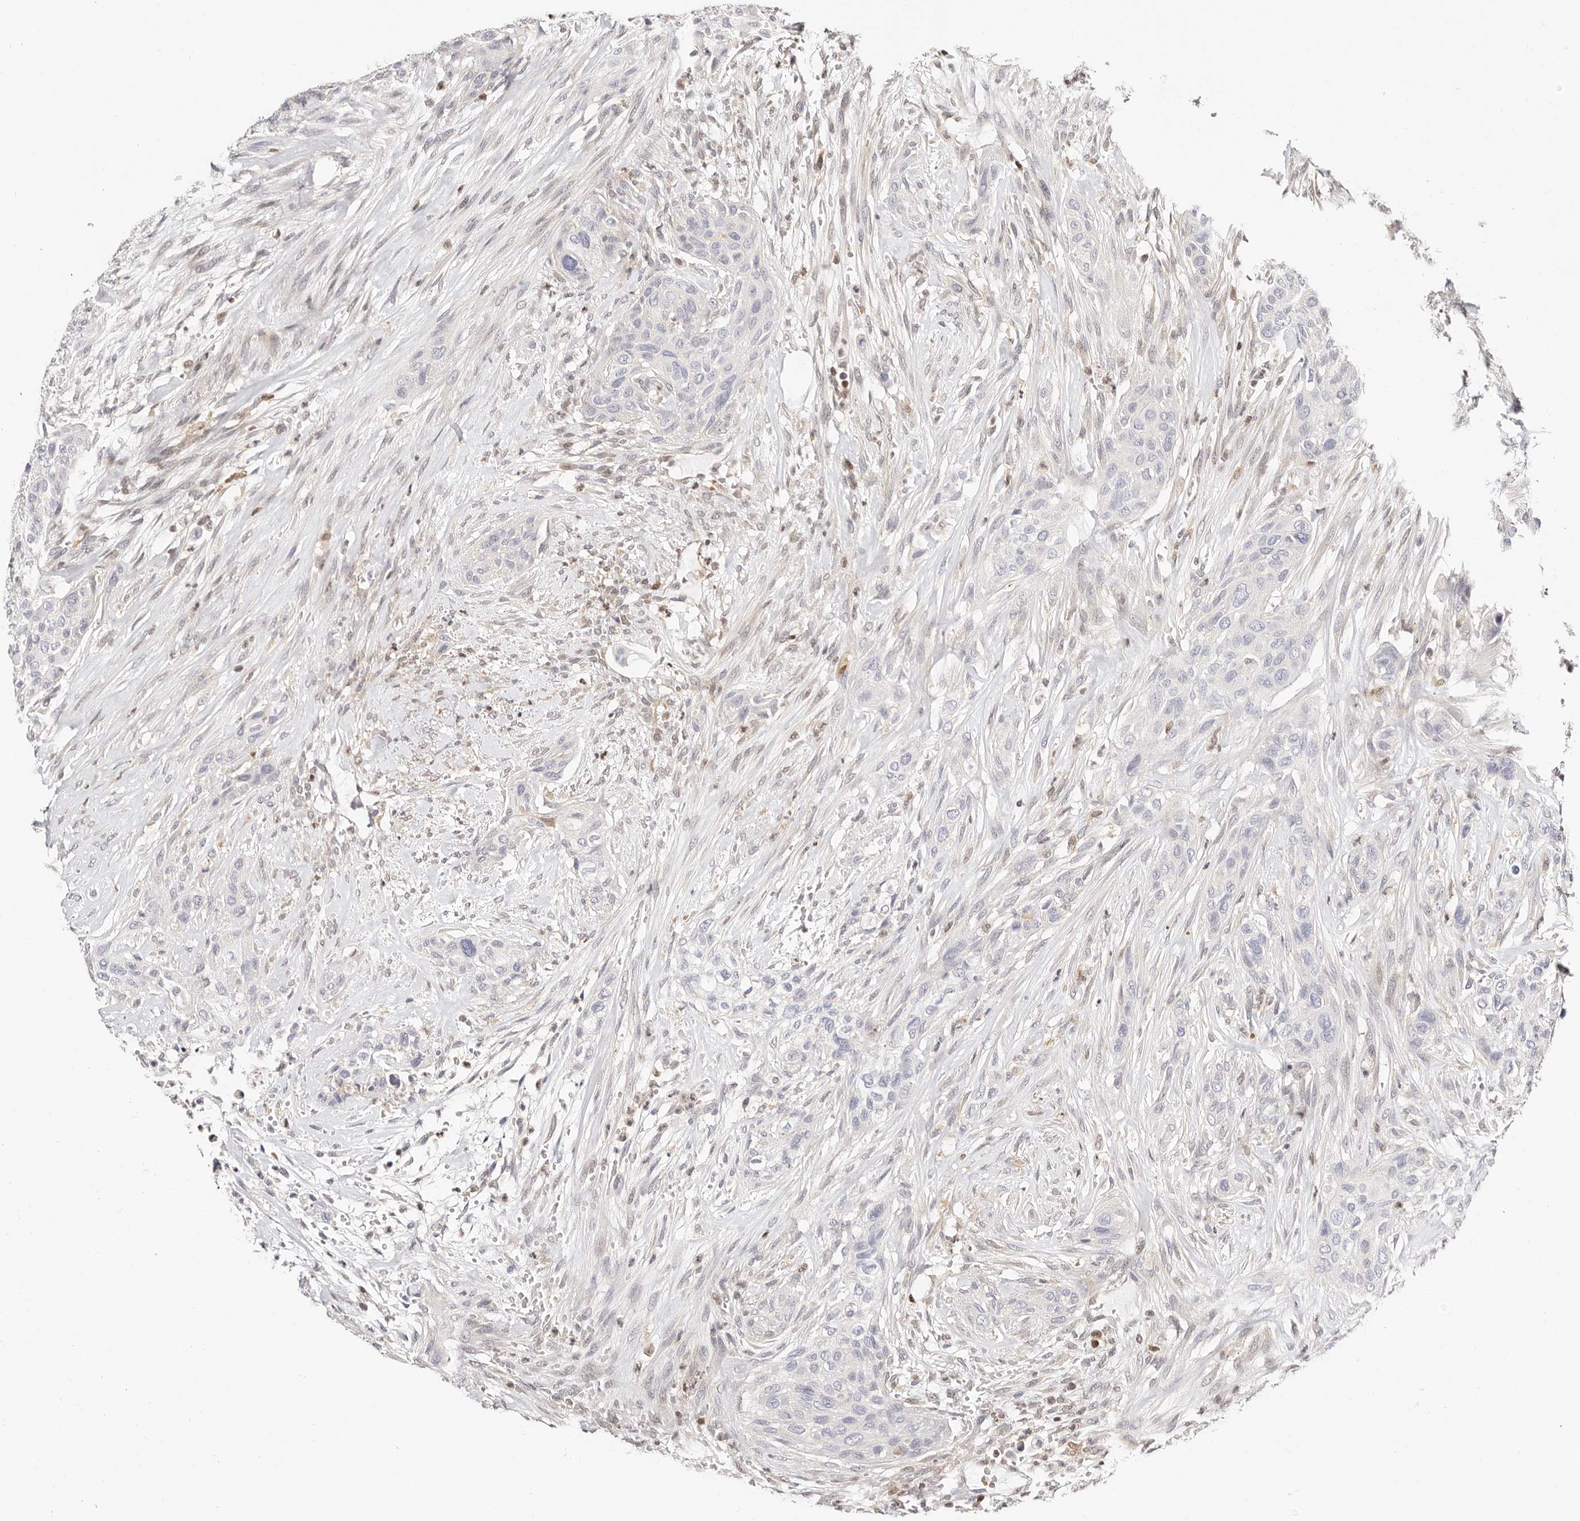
{"staining": {"intensity": "negative", "quantity": "none", "location": "none"}, "tissue": "urothelial cancer", "cell_type": "Tumor cells", "image_type": "cancer", "snomed": [{"axis": "morphology", "description": "Urothelial carcinoma, High grade"}, {"axis": "topography", "description": "Urinary bladder"}], "caption": "Histopathology image shows no significant protein positivity in tumor cells of urothelial cancer.", "gene": "STAT5A", "patient": {"sex": "male", "age": 35}}